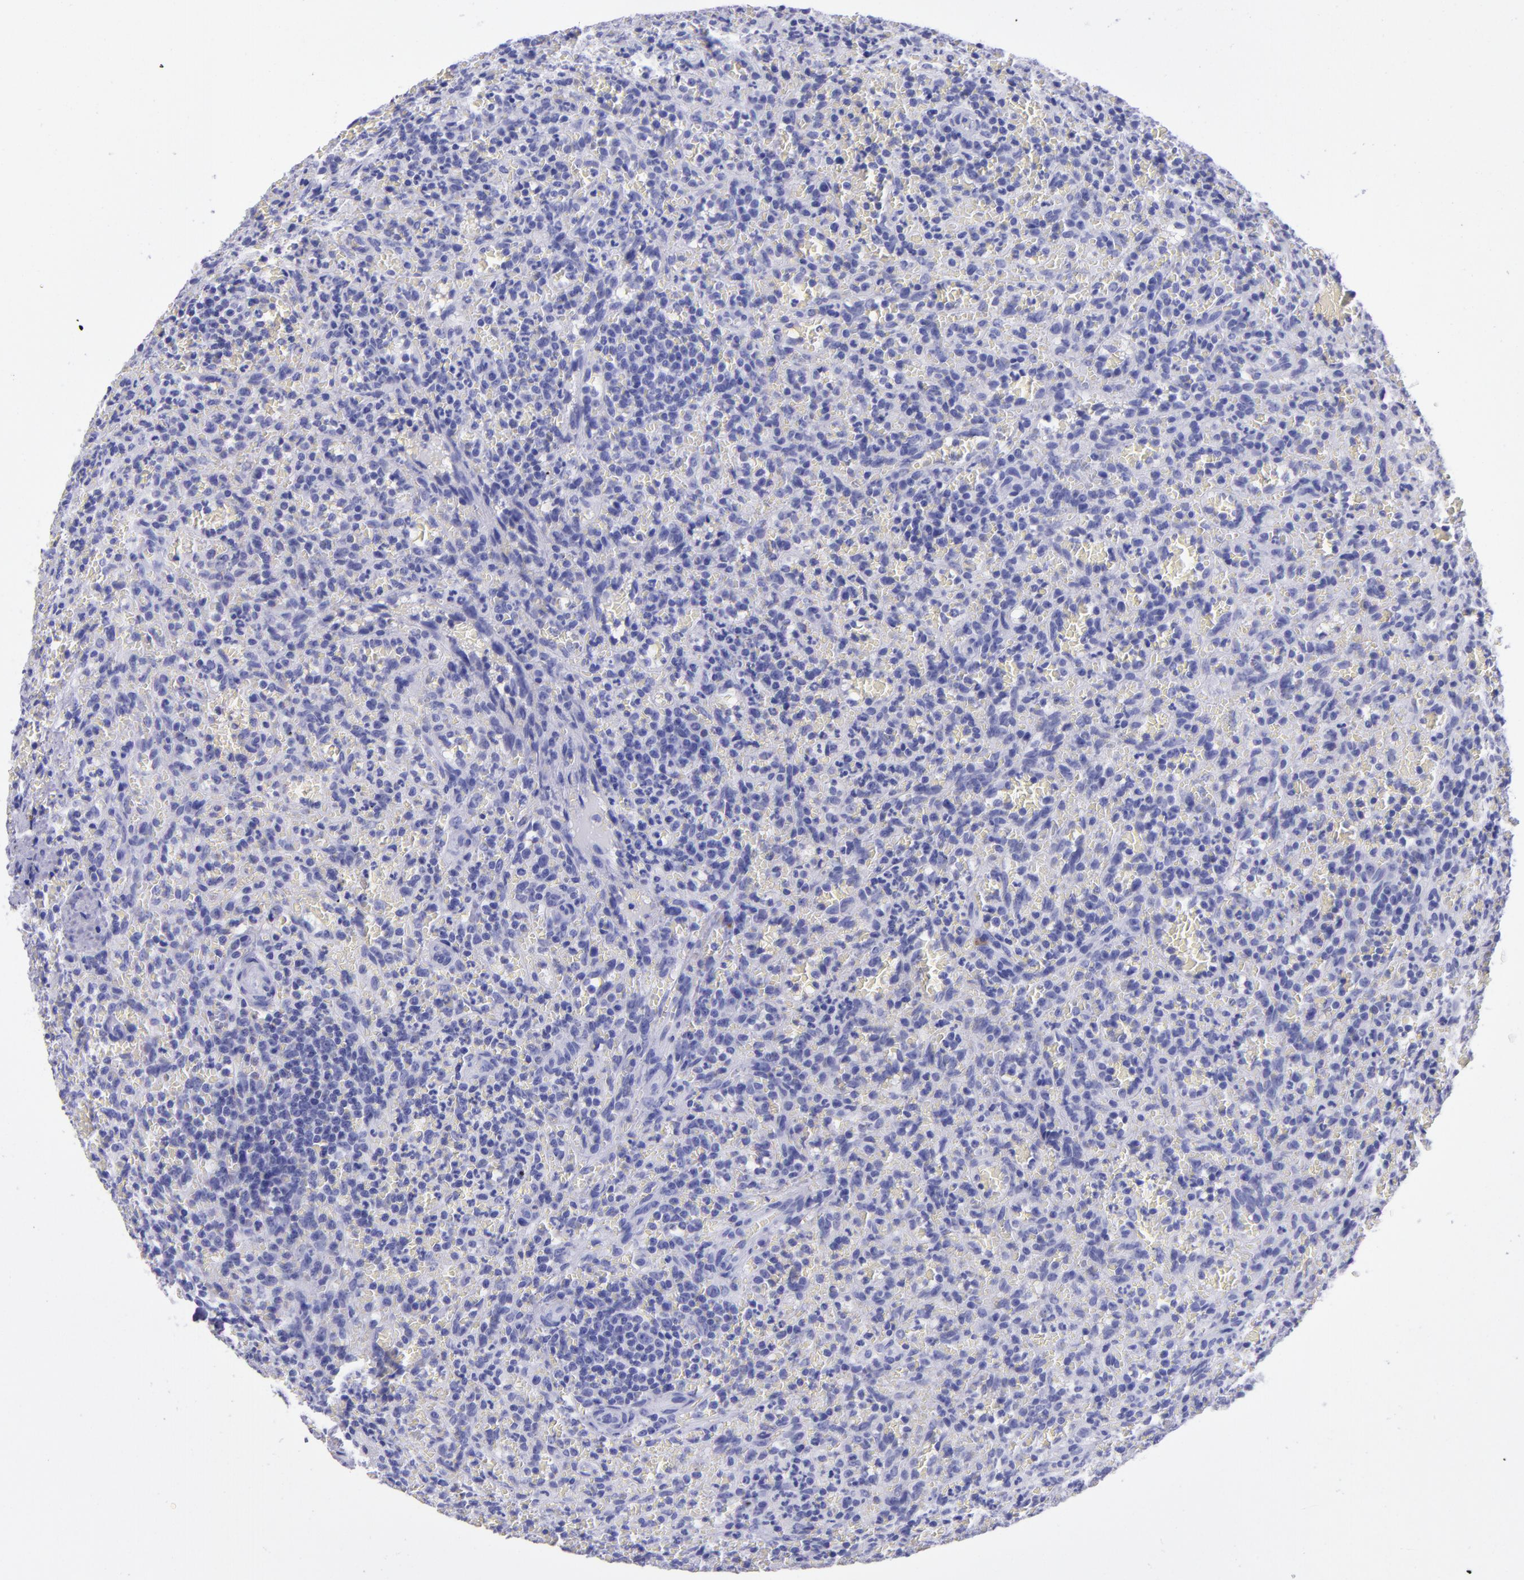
{"staining": {"intensity": "negative", "quantity": "none", "location": "none"}, "tissue": "lymphoma", "cell_type": "Tumor cells", "image_type": "cancer", "snomed": [{"axis": "morphology", "description": "Malignant lymphoma, non-Hodgkin's type, Low grade"}, {"axis": "topography", "description": "Spleen"}], "caption": "IHC image of human lymphoma stained for a protein (brown), which displays no positivity in tumor cells.", "gene": "TYRP1", "patient": {"sex": "female", "age": 64}}